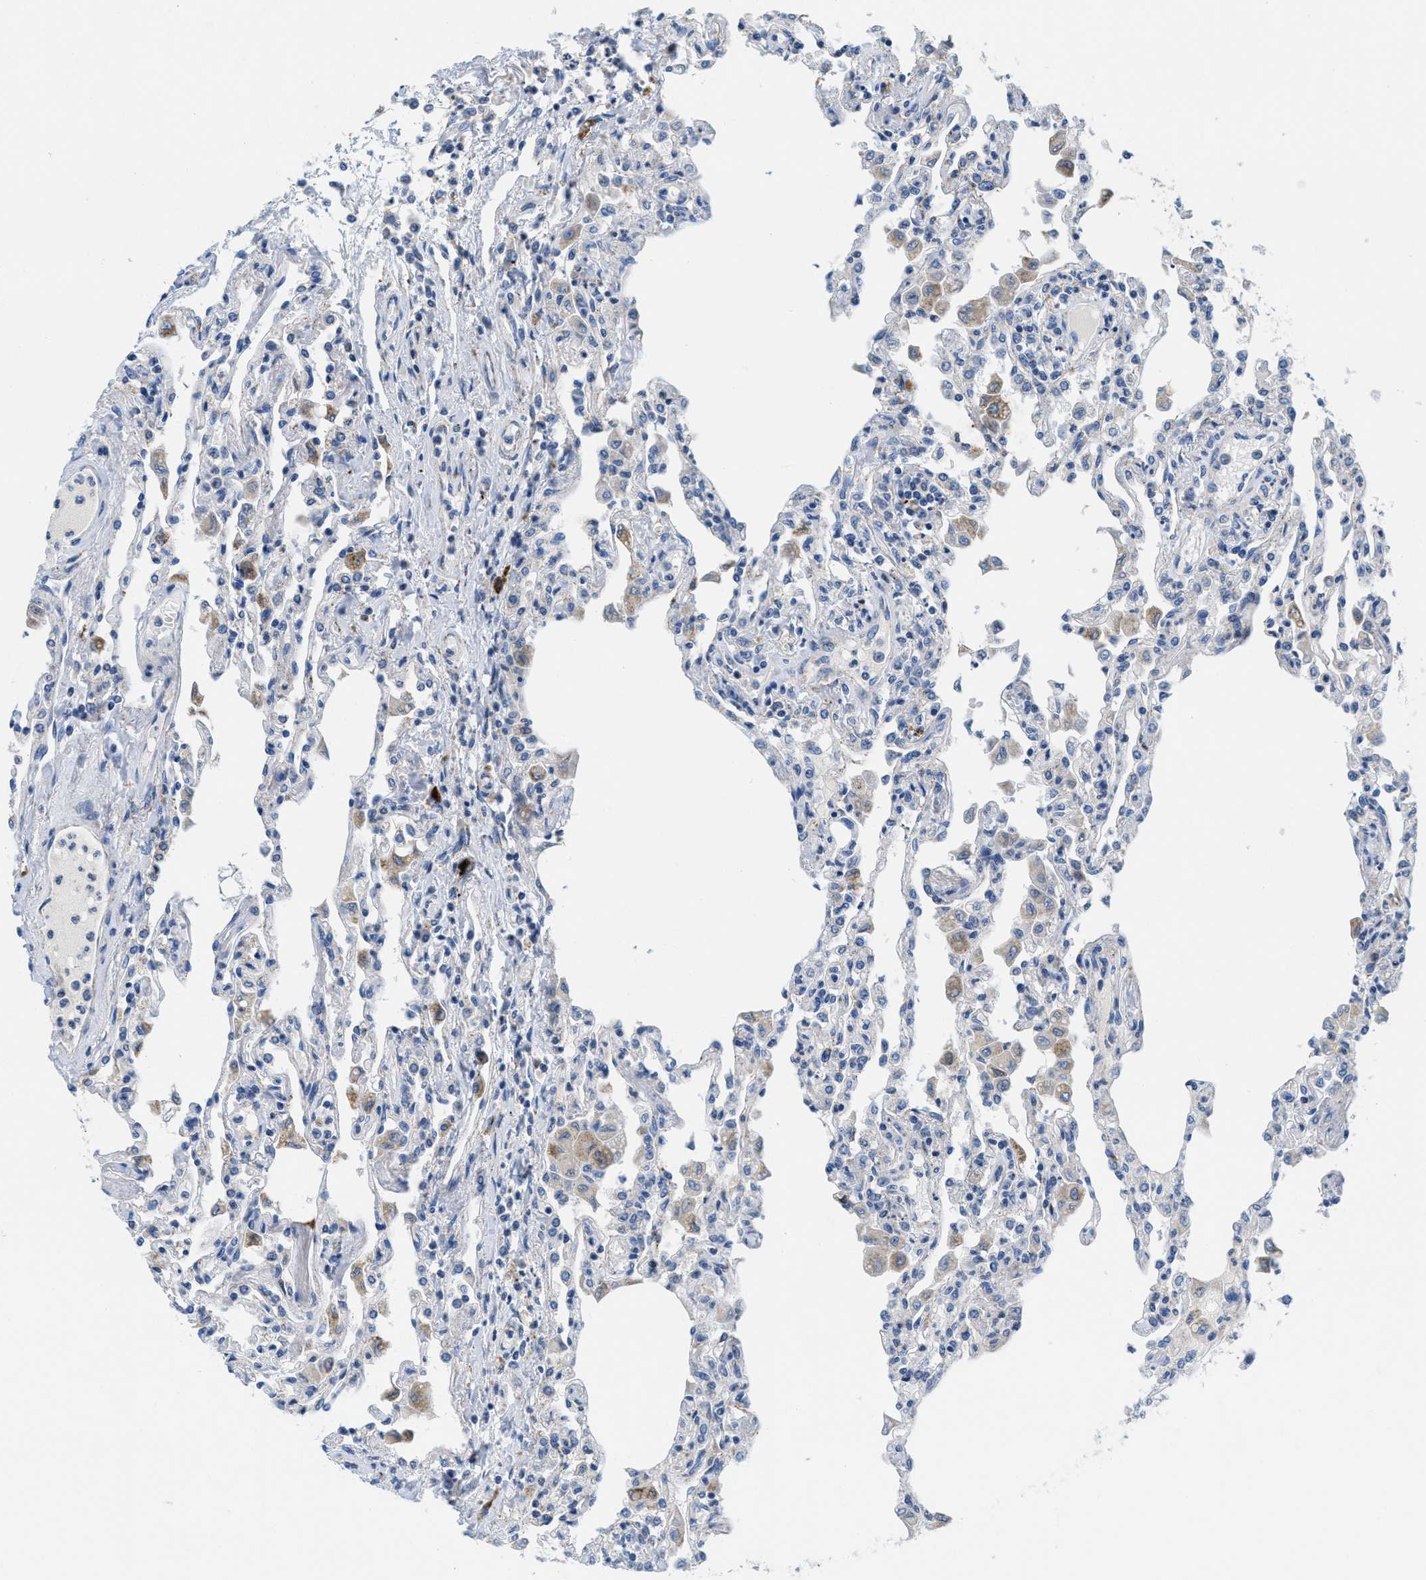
{"staining": {"intensity": "weak", "quantity": "<25%", "location": "cytoplasmic/membranous"}, "tissue": "lung", "cell_type": "Alveolar cells", "image_type": "normal", "snomed": [{"axis": "morphology", "description": "Normal tissue, NOS"}, {"axis": "topography", "description": "Bronchus"}, {"axis": "topography", "description": "Lung"}], "caption": "Immunohistochemical staining of unremarkable lung displays no significant staining in alveolar cells. (DAB immunohistochemistry (IHC) visualized using brightfield microscopy, high magnification).", "gene": "KCNJ5", "patient": {"sex": "female", "age": 49}}